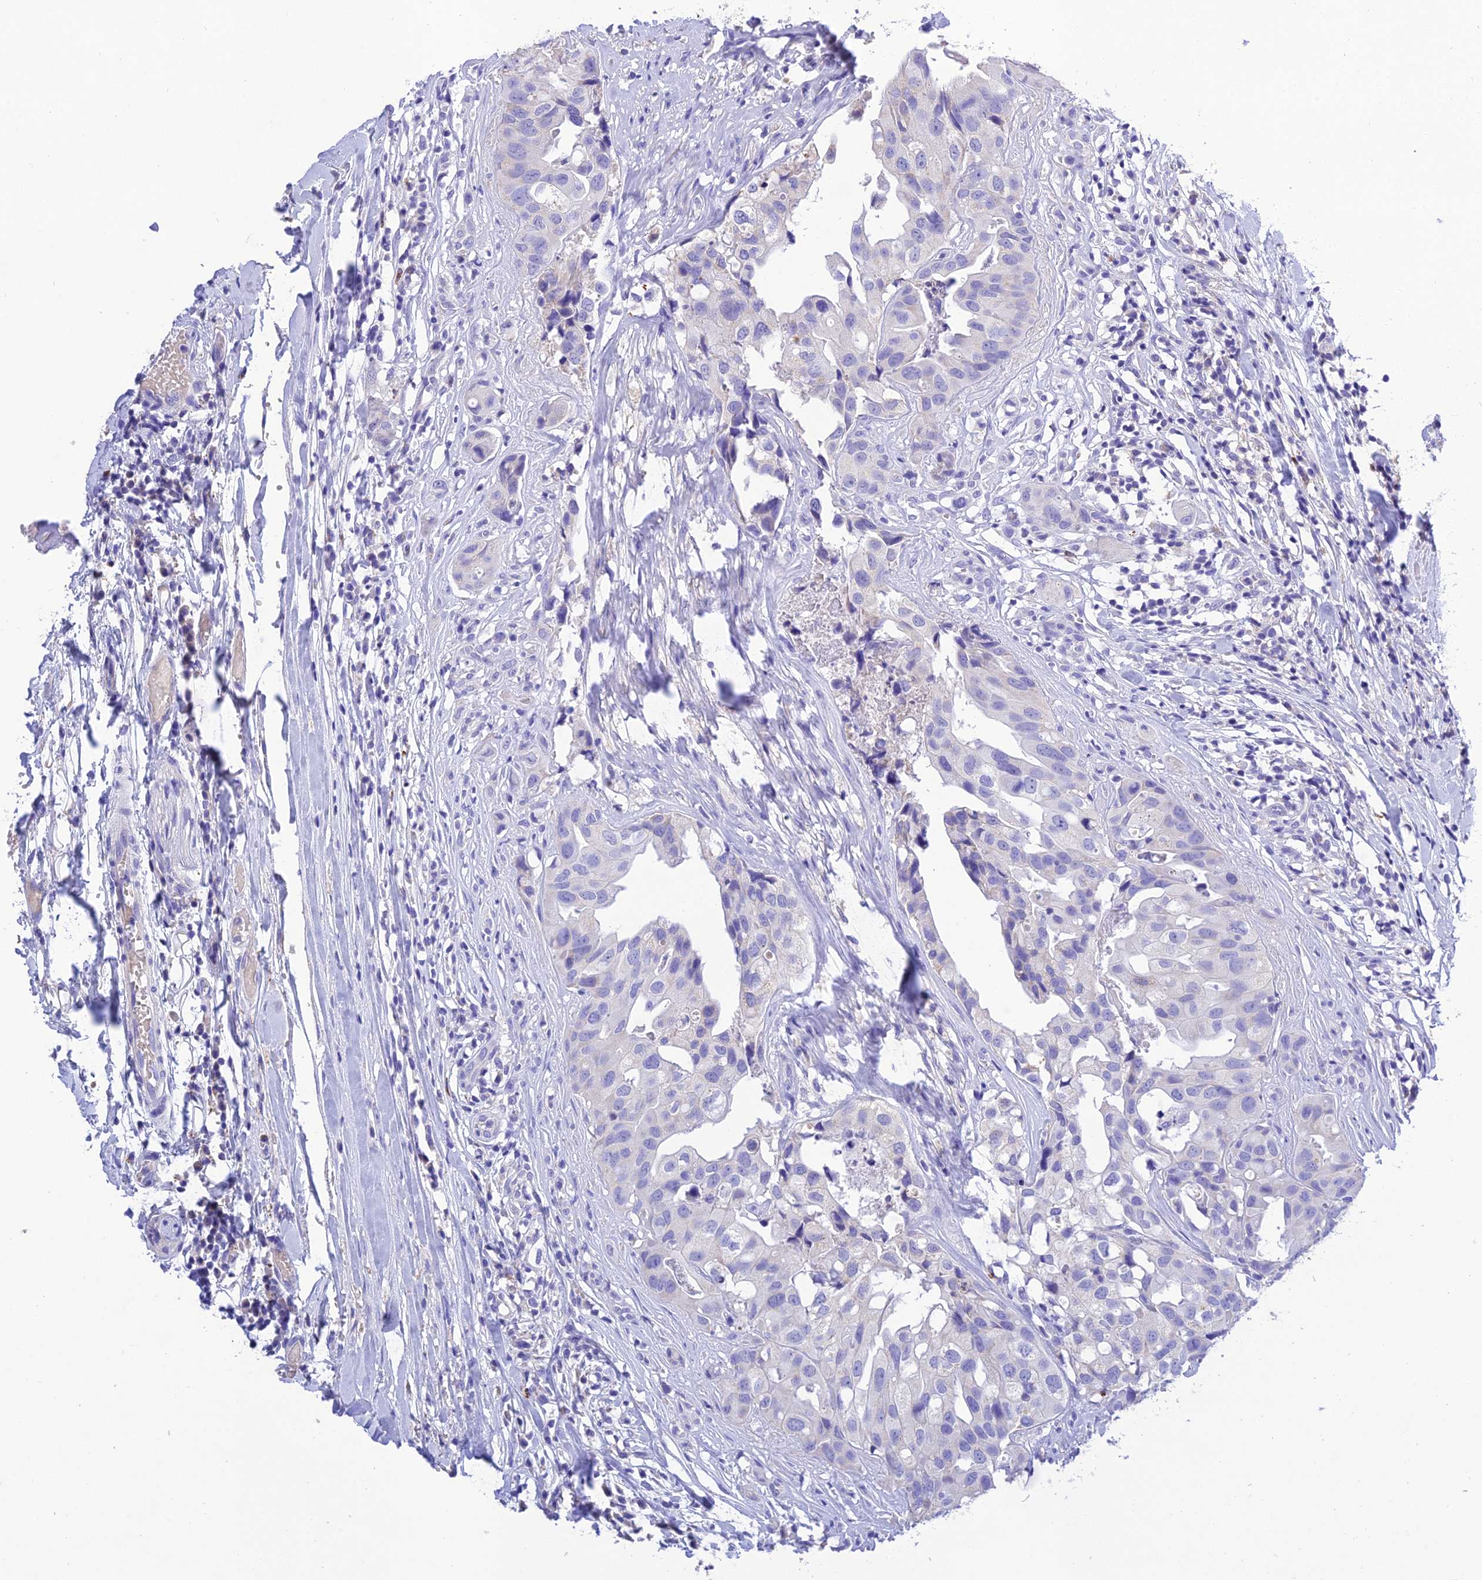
{"staining": {"intensity": "negative", "quantity": "none", "location": "none"}, "tissue": "head and neck cancer", "cell_type": "Tumor cells", "image_type": "cancer", "snomed": [{"axis": "morphology", "description": "Adenocarcinoma, NOS"}, {"axis": "morphology", "description": "Adenocarcinoma, metastatic, NOS"}, {"axis": "topography", "description": "Head-Neck"}], "caption": "There is no significant expression in tumor cells of head and neck cancer.", "gene": "MS4A5", "patient": {"sex": "male", "age": 75}}